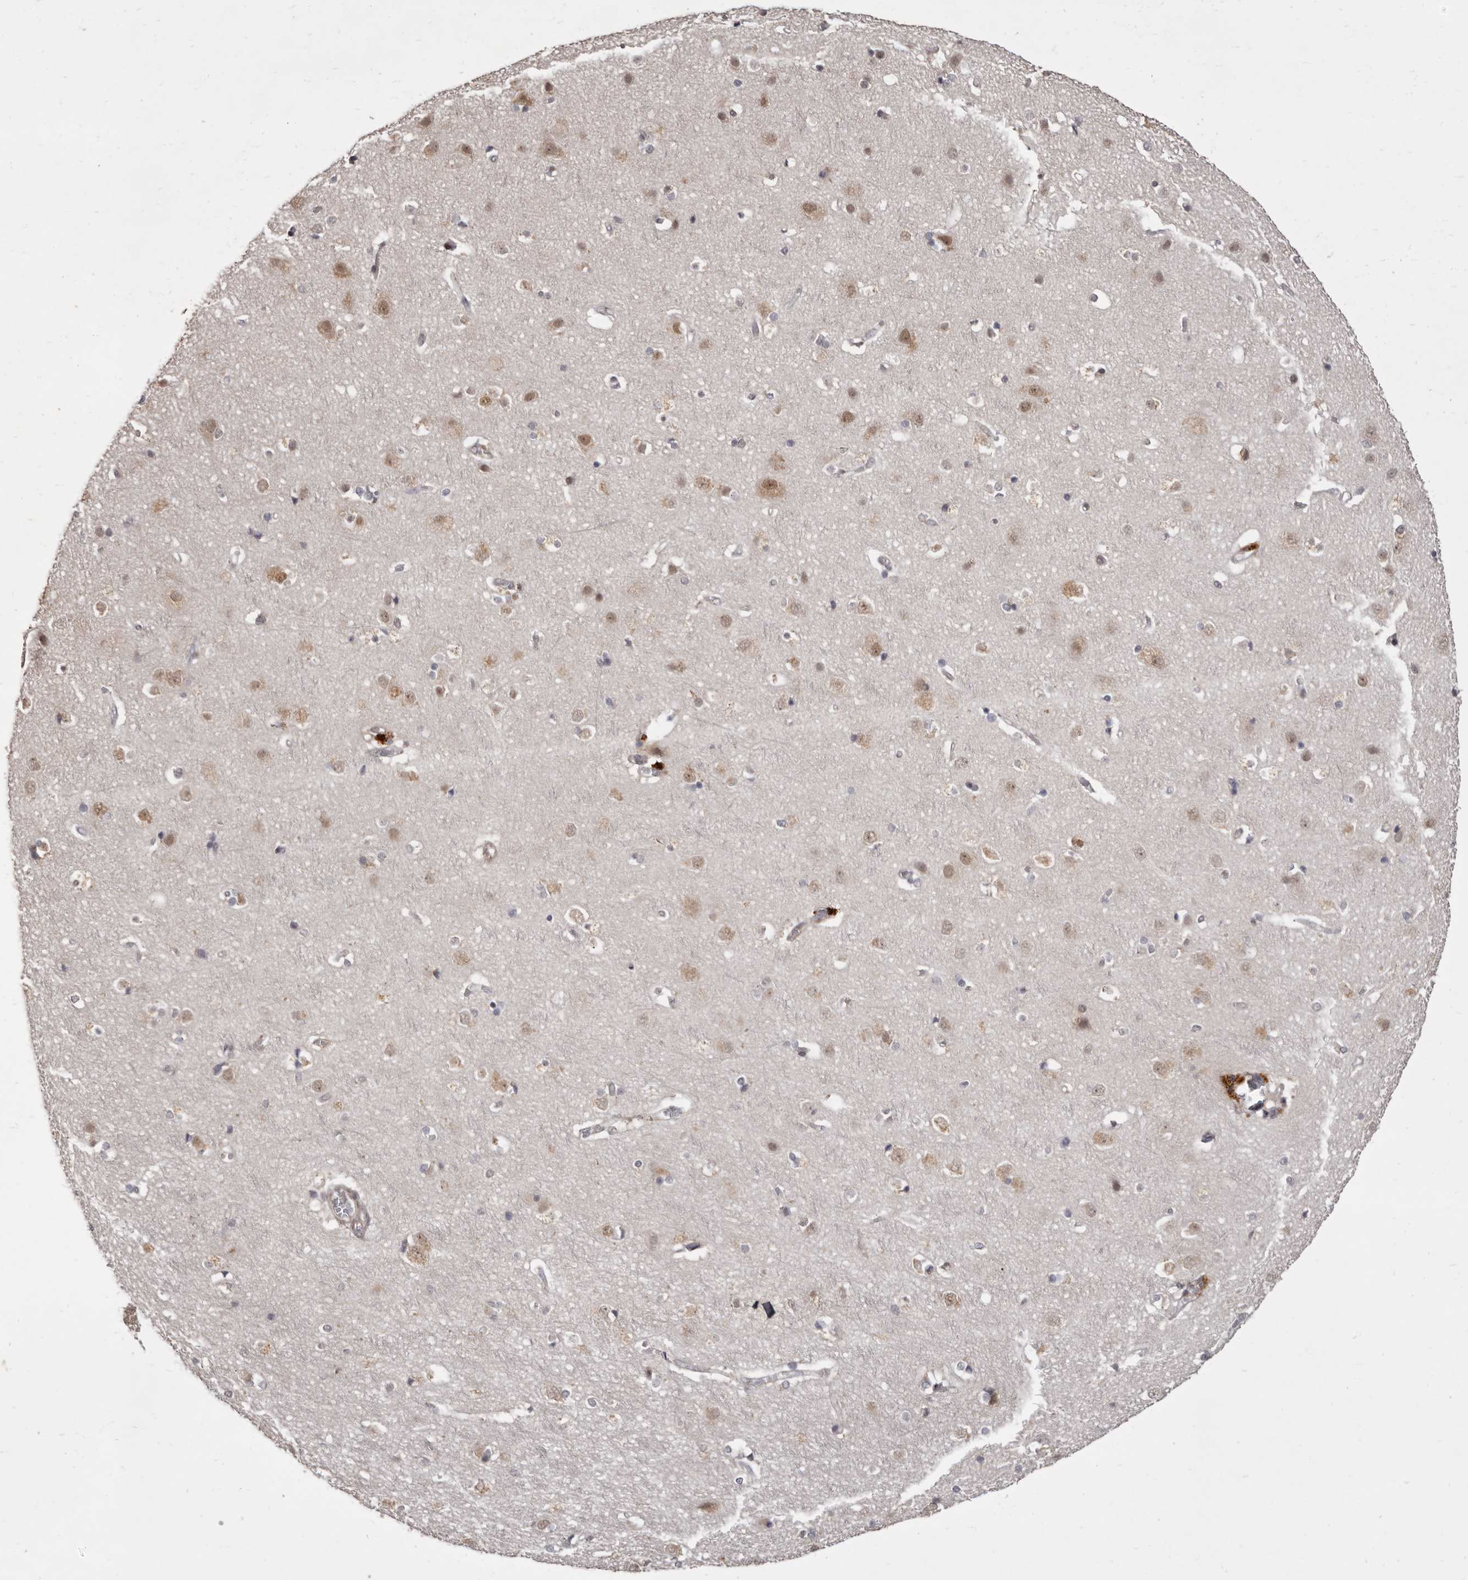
{"staining": {"intensity": "moderate", "quantity": ">75%", "location": "cytoplasmic/membranous"}, "tissue": "cerebral cortex", "cell_type": "Endothelial cells", "image_type": "normal", "snomed": [{"axis": "morphology", "description": "Normal tissue, NOS"}, {"axis": "topography", "description": "Cerebral cortex"}], "caption": "Immunohistochemistry (IHC) micrograph of benign cerebral cortex stained for a protein (brown), which reveals medium levels of moderate cytoplasmic/membranous staining in about >75% of endothelial cells.", "gene": "ZNF326", "patient": {"sex": "male", "age": 54}}